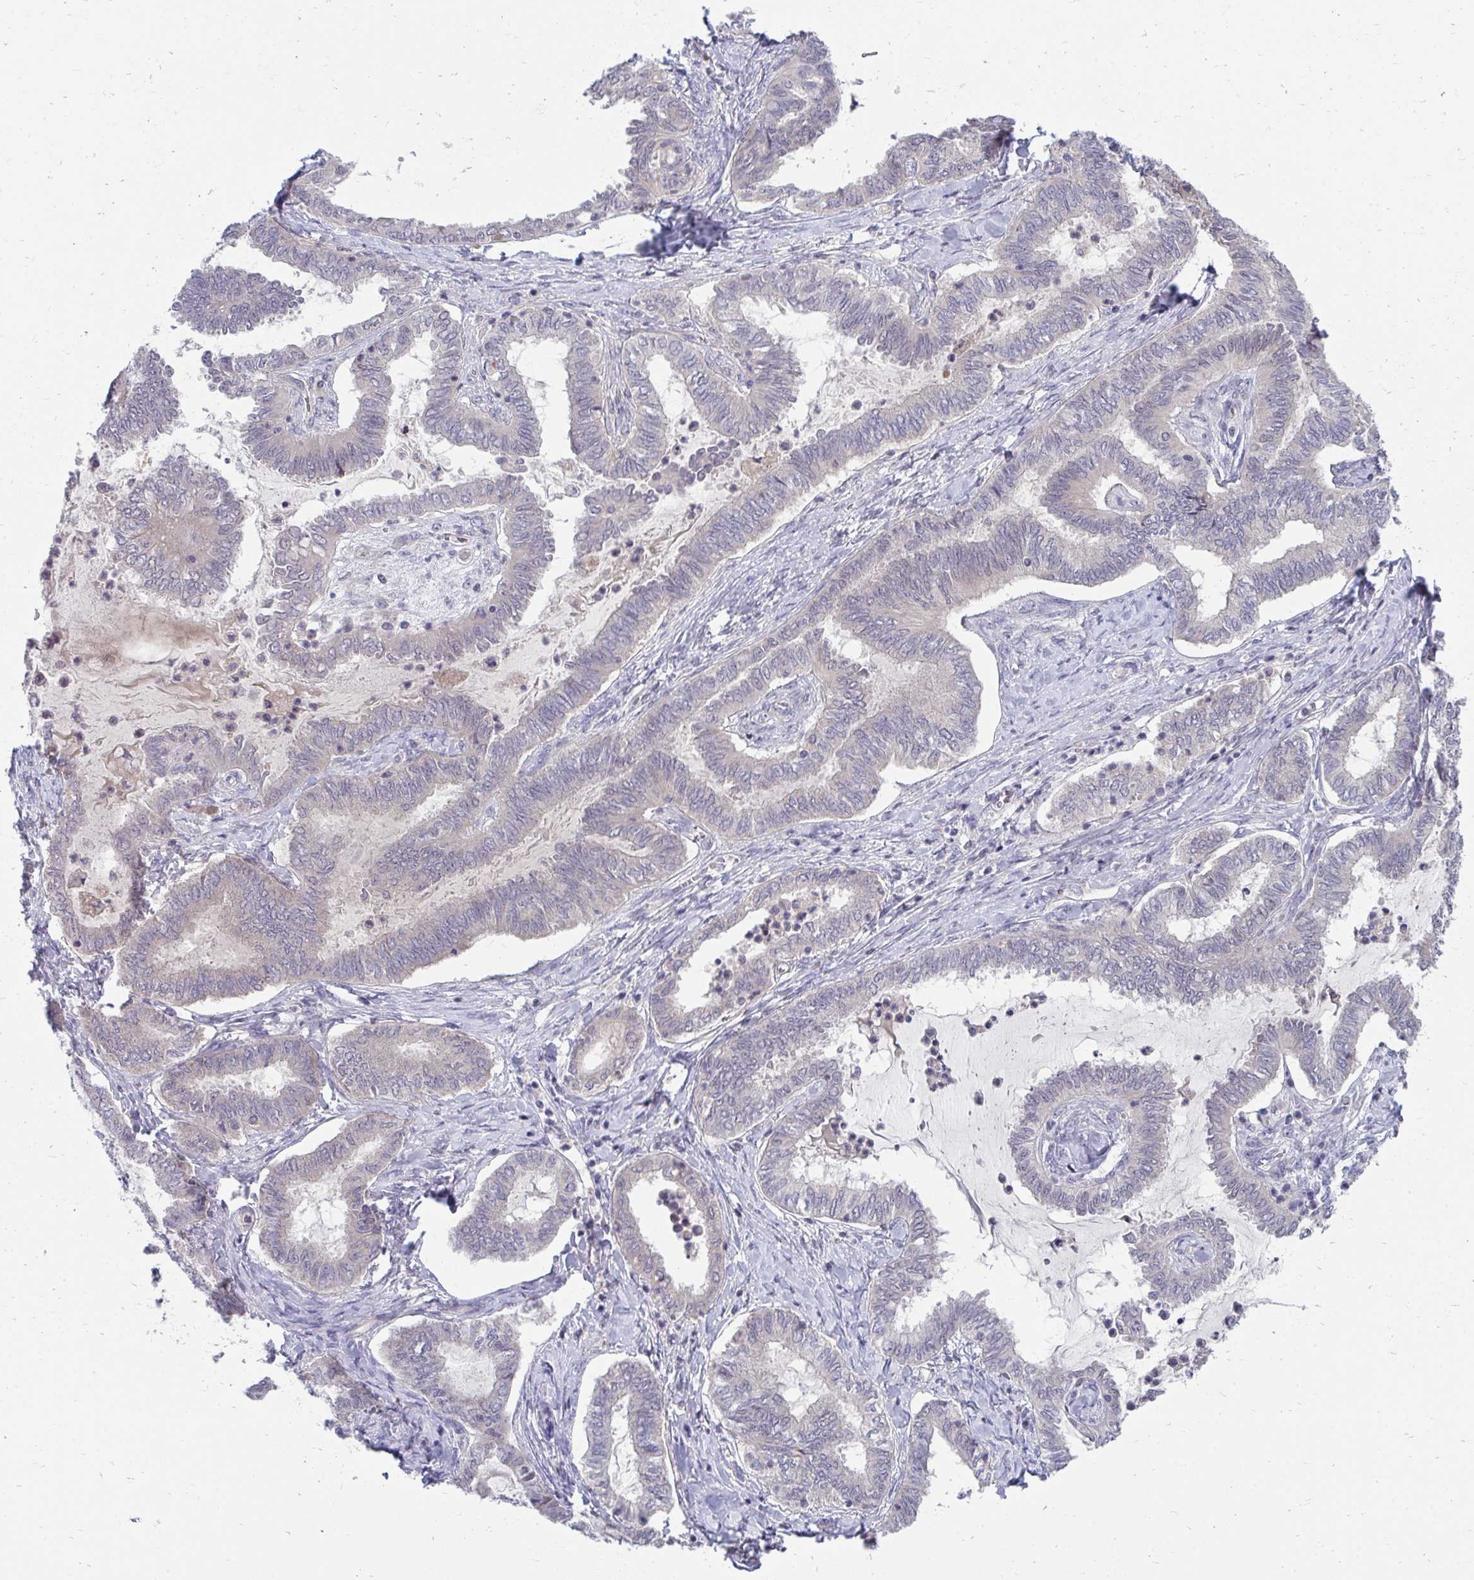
{"staining": {"intensity": "negative", "quantity": "none", "location": "none"}, "tissue": "ovarian cancer", "cell_type": "Tumor cells", "image_type": "cancer", "snomed": [{"axis": "morphology", "description": "Carcinoma, endometroid"}, {"axis": "topography", "description": "Ovary"}], "caption": "Immunohistochemical staining of human ovarian cancer reveals no significant staining in tumor cells.", "gene": "MROH8", "patient": {"sex": "female", "age": 70}}